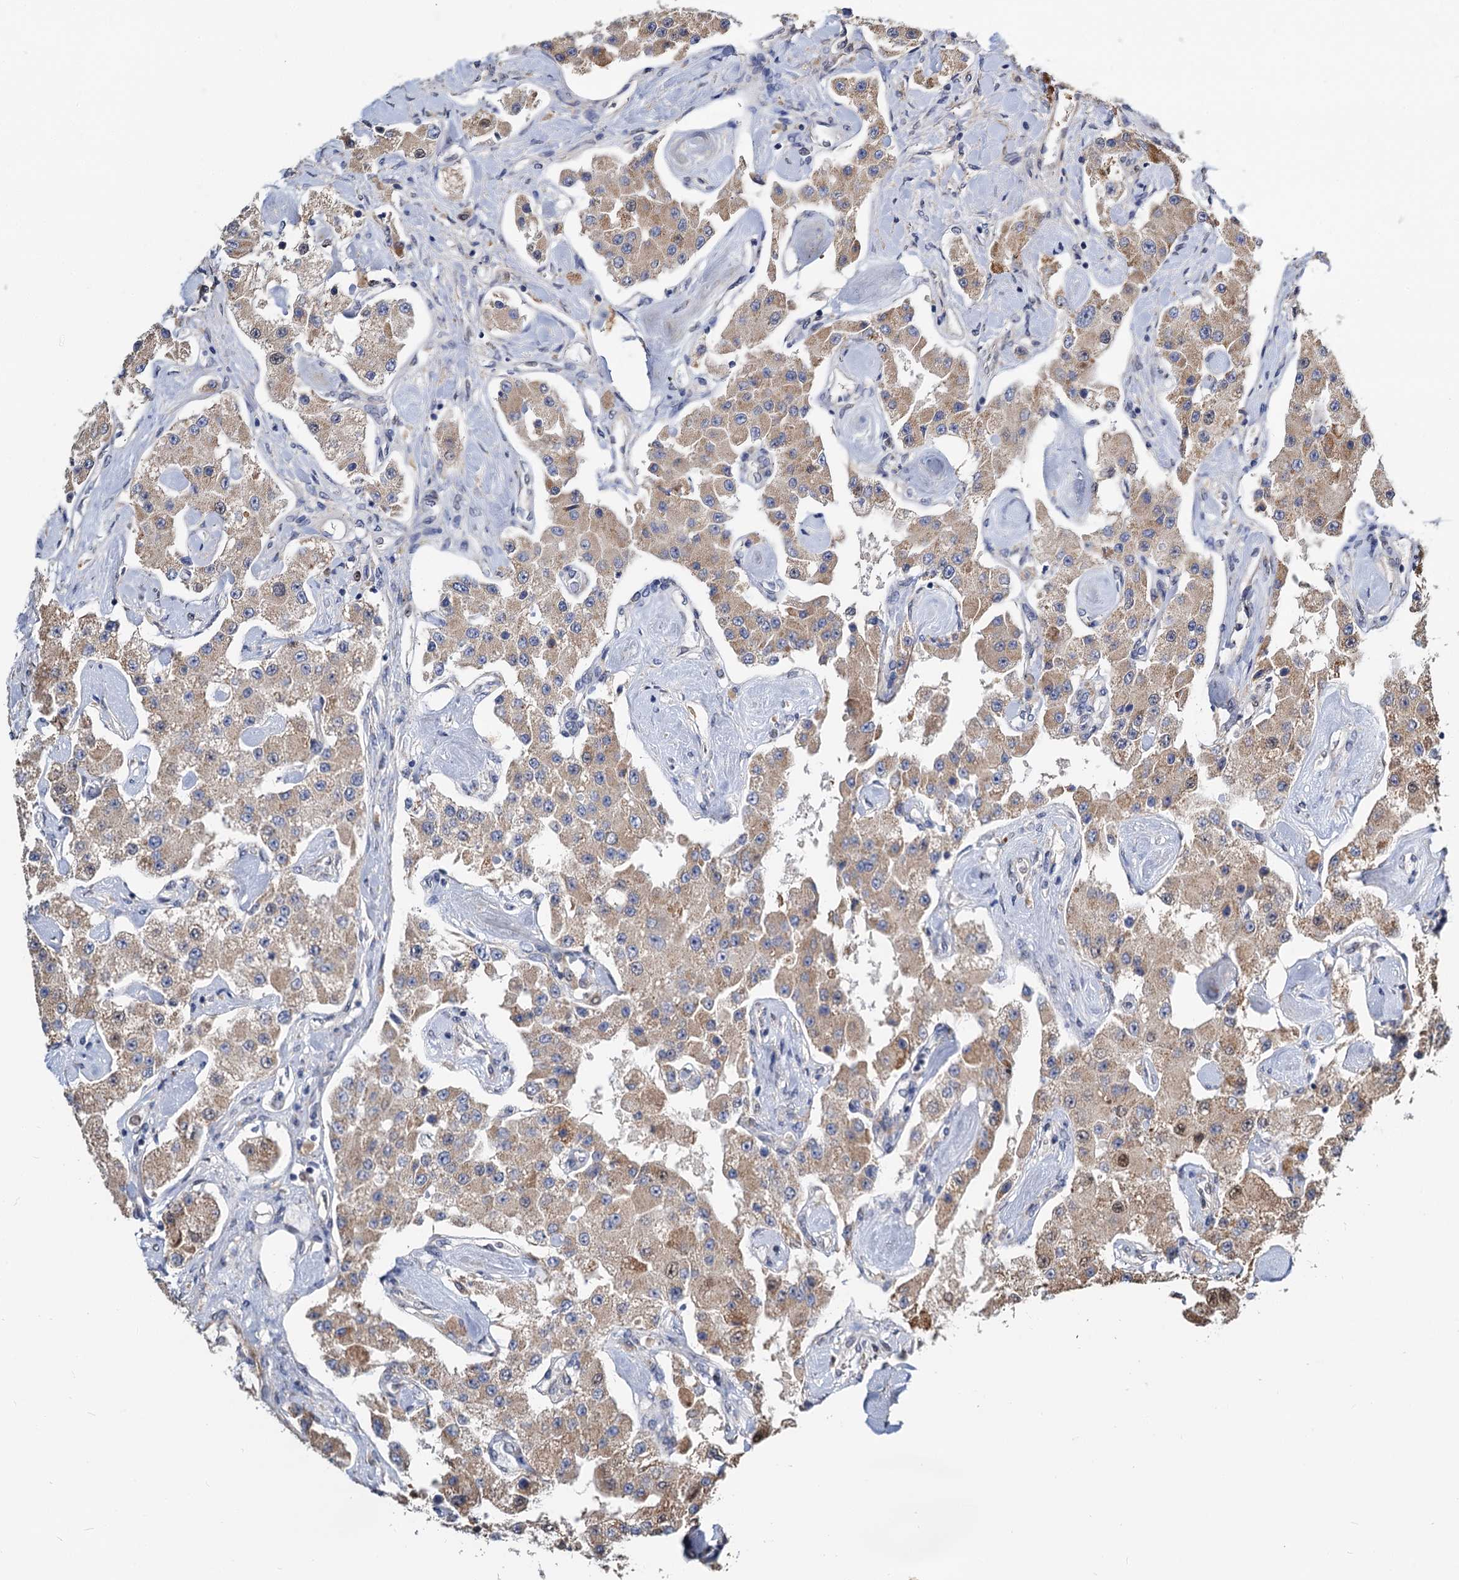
{"staining": {"intensity": "weak", "quantity": ">75%", "location": "cytoplasmic/membranous"}, "tissue": "carcinoid", "cell_type": "Tumor cells", "image_type": "cancer", "snomed": [{"axis": "morphology", "description": "Carcinoid, malignant, NOS"}, {"axis": "topography", "description": "Pancreas"}], "caption": "Carcinoid stained for a protein shows weak cytoplasmic/membranous positivity in tumor cells.", "gene": "ALKBH7", "patient": {"sex": "male", "age": 41}}